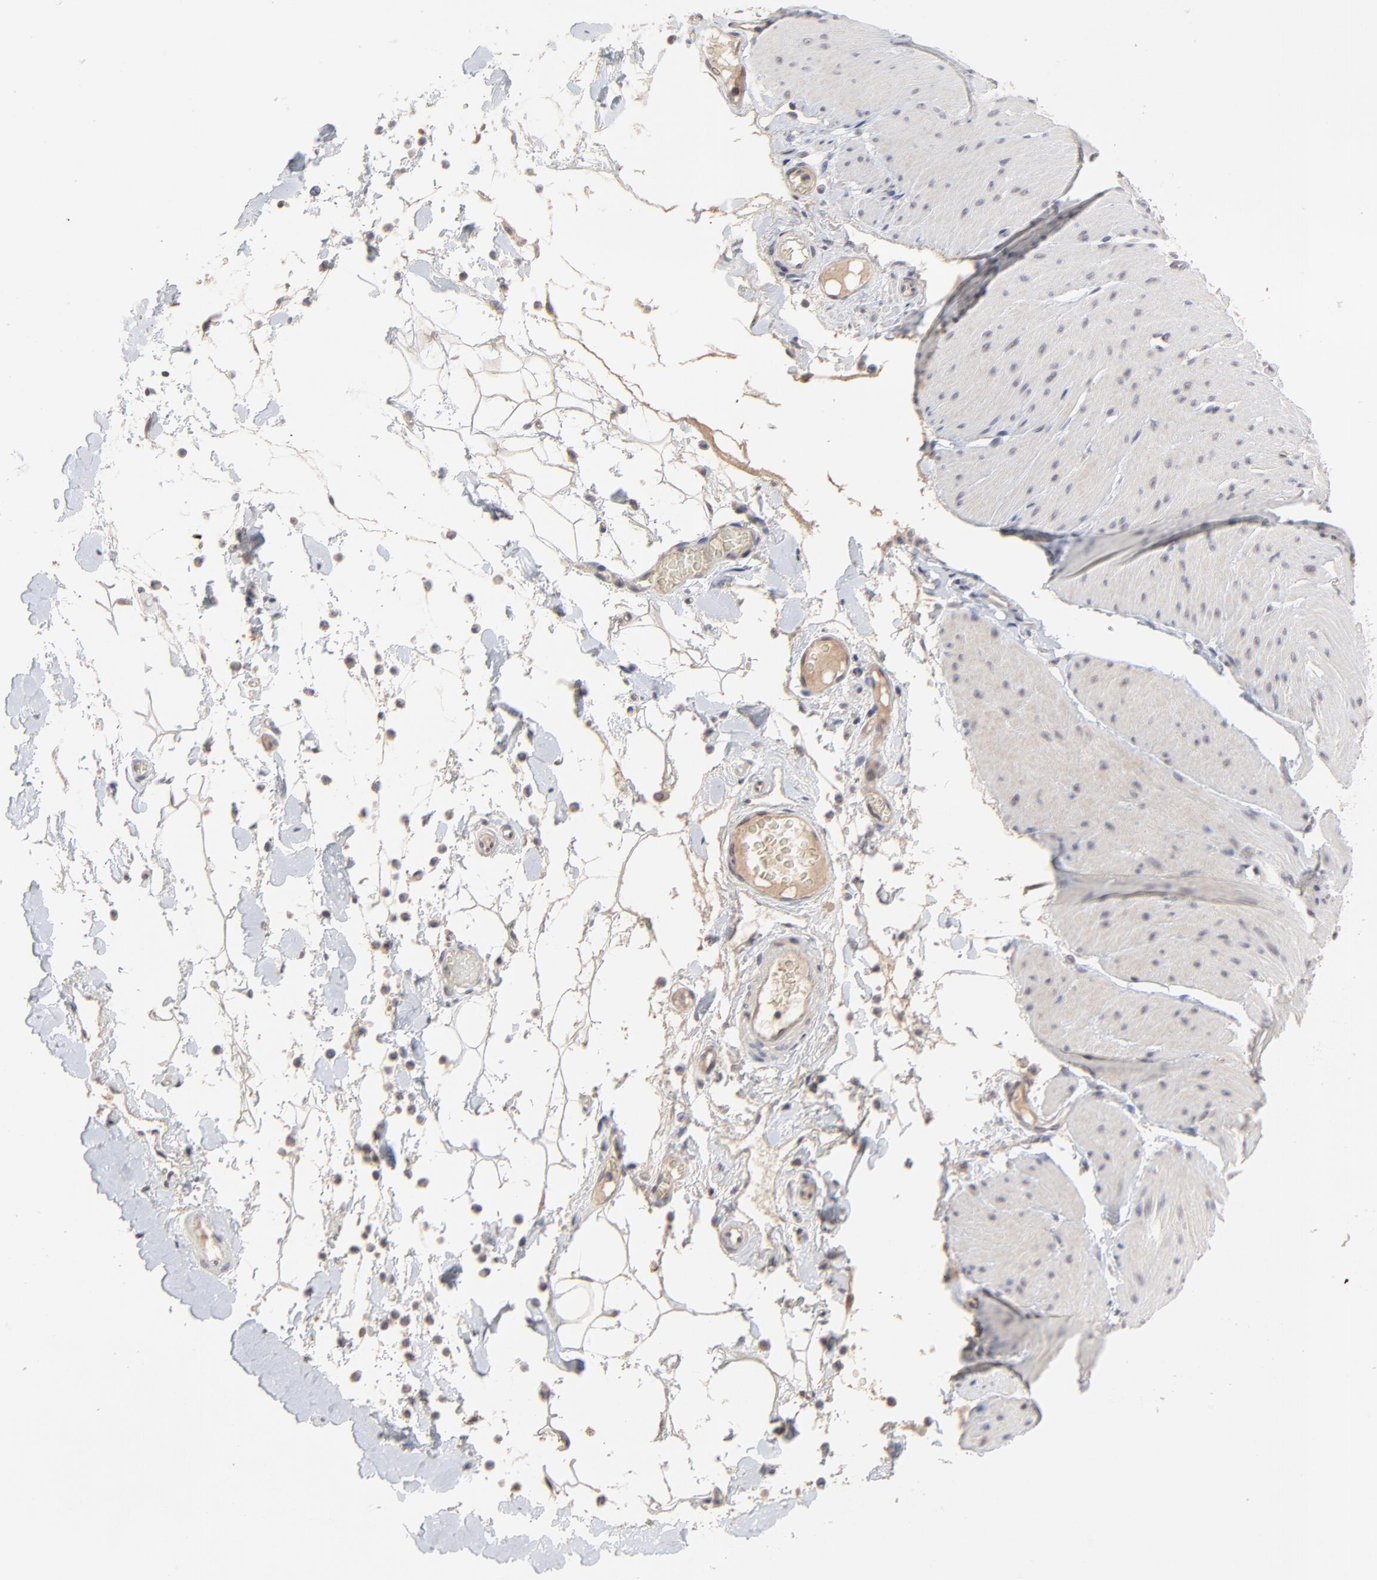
{"staining": {"intensity": "negative", "quantity": "none", "location": "none"}, "tissue": "smooth muscle", "cell_type": "Smooth muscle cells", "image_type": "normal", "snomed": [{"axis": "morphology", "description": "Normal tissue, NOS"}, {"axis": "topography", "description": "Smooth muscle"}, {"axis": "topography", "description": "Colon"}], "caption": "The immunohistochemistry (IHC) image has no significant expression in smooth muscle cells of smooth muscle. The staining was performed using DAB to visualize the protein expression in brown, while the nuclei were stained in blue with hematoxylin (Magnification: 20x).", "gene": "FAM199X", "patient": {"sex": "male", "age": 67}}